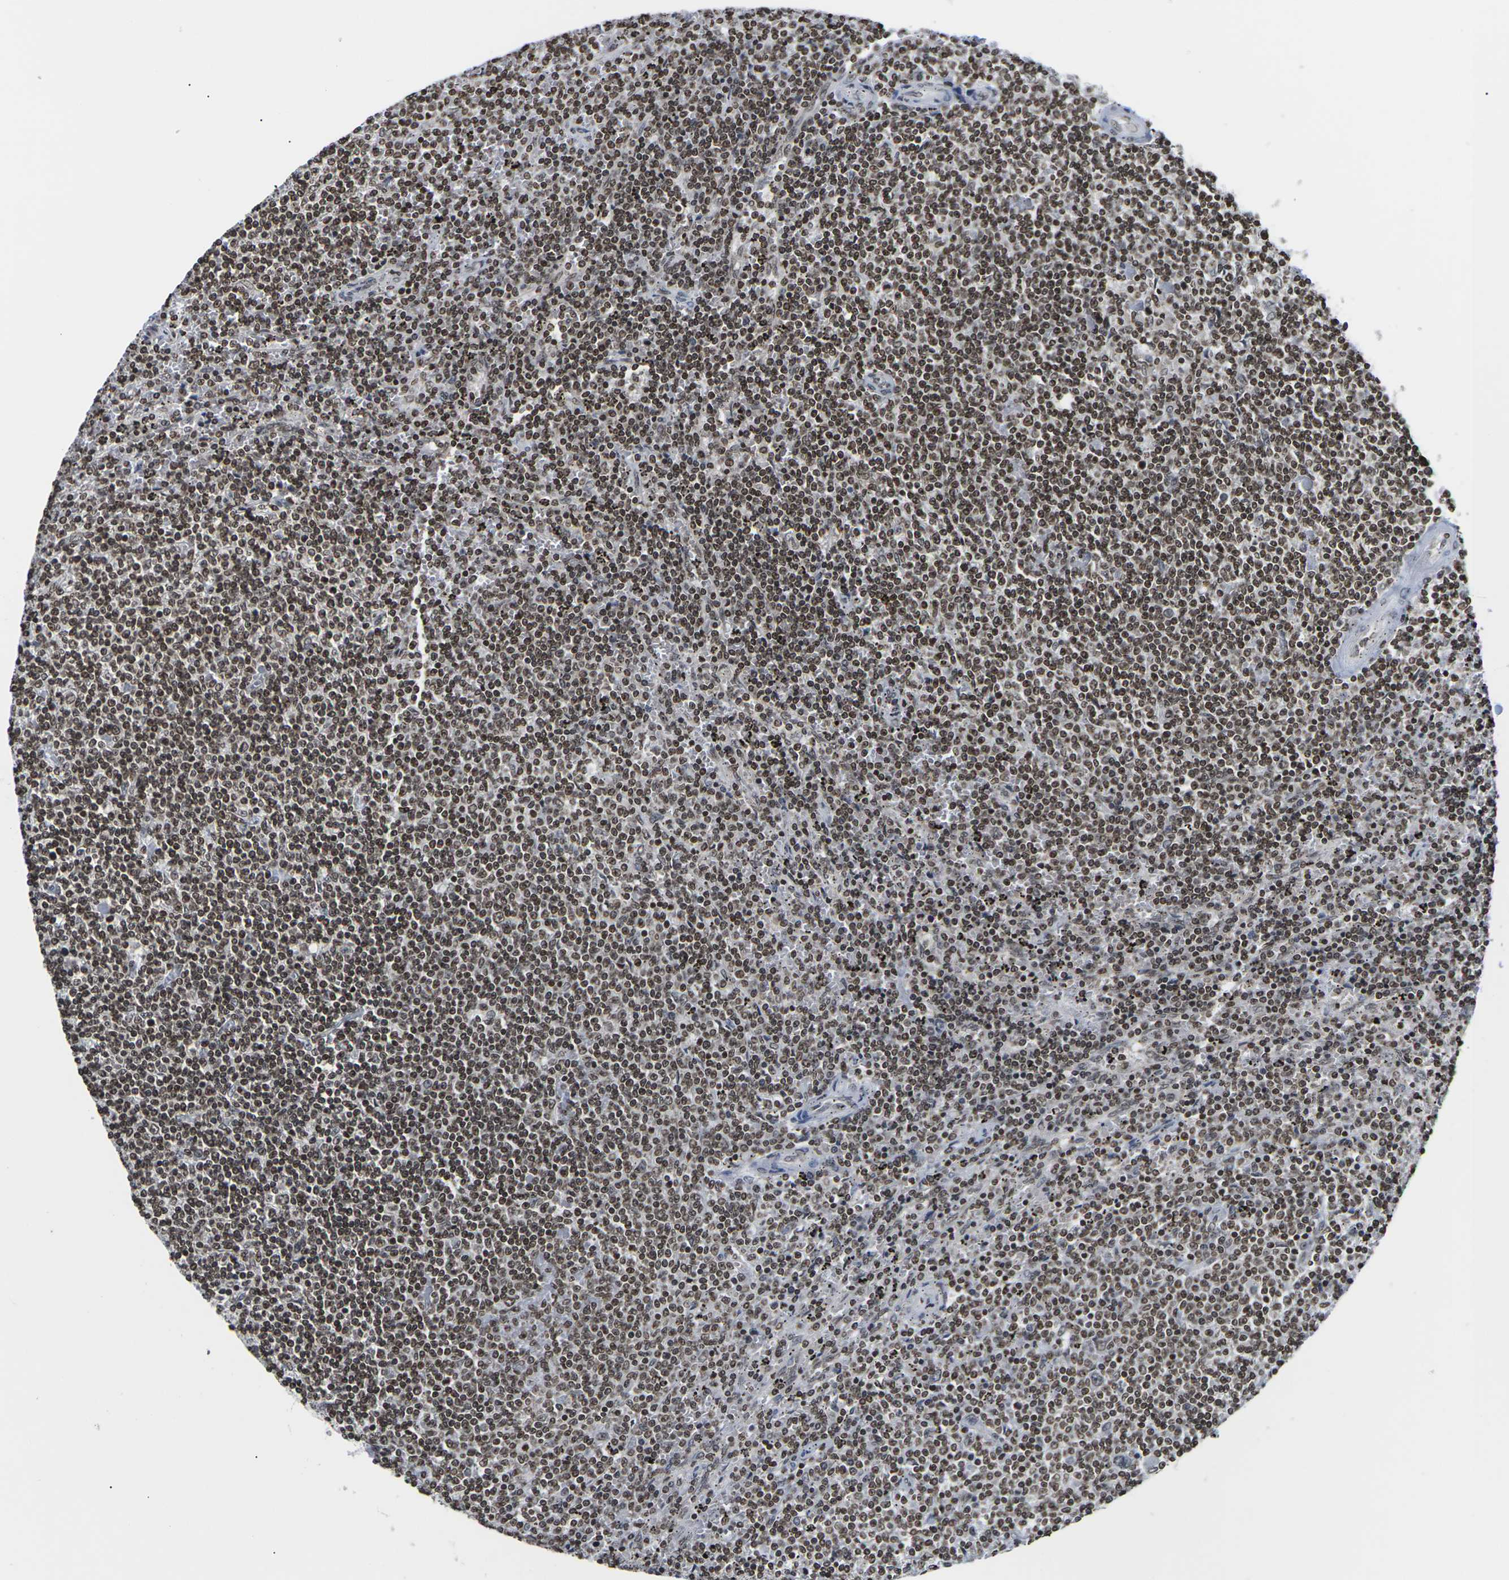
{"staining": {"intensity": "strong", "quantity": ">75%", "location": "nuclear"}, "tissue": "lymphoma", "cell_type": "Tumor cells", "image_type": "cancer", "snomed": [{"axis": "morphology", "description": "Malignant lymphoma, non-Hodgkin's type, Low grade"}, {"axis": "topography", "description": "Spleen"}], "caption": "This histopathology image demonstrates immunohistochemistry (IHC) staining of human low-grade malignant lymphoma, non-Hodgkin's type, with high strong nuclear positivity in about >75% of tumor cells.", "gene": "ETV5", "patient": {"sex": "female", "age": 50}}